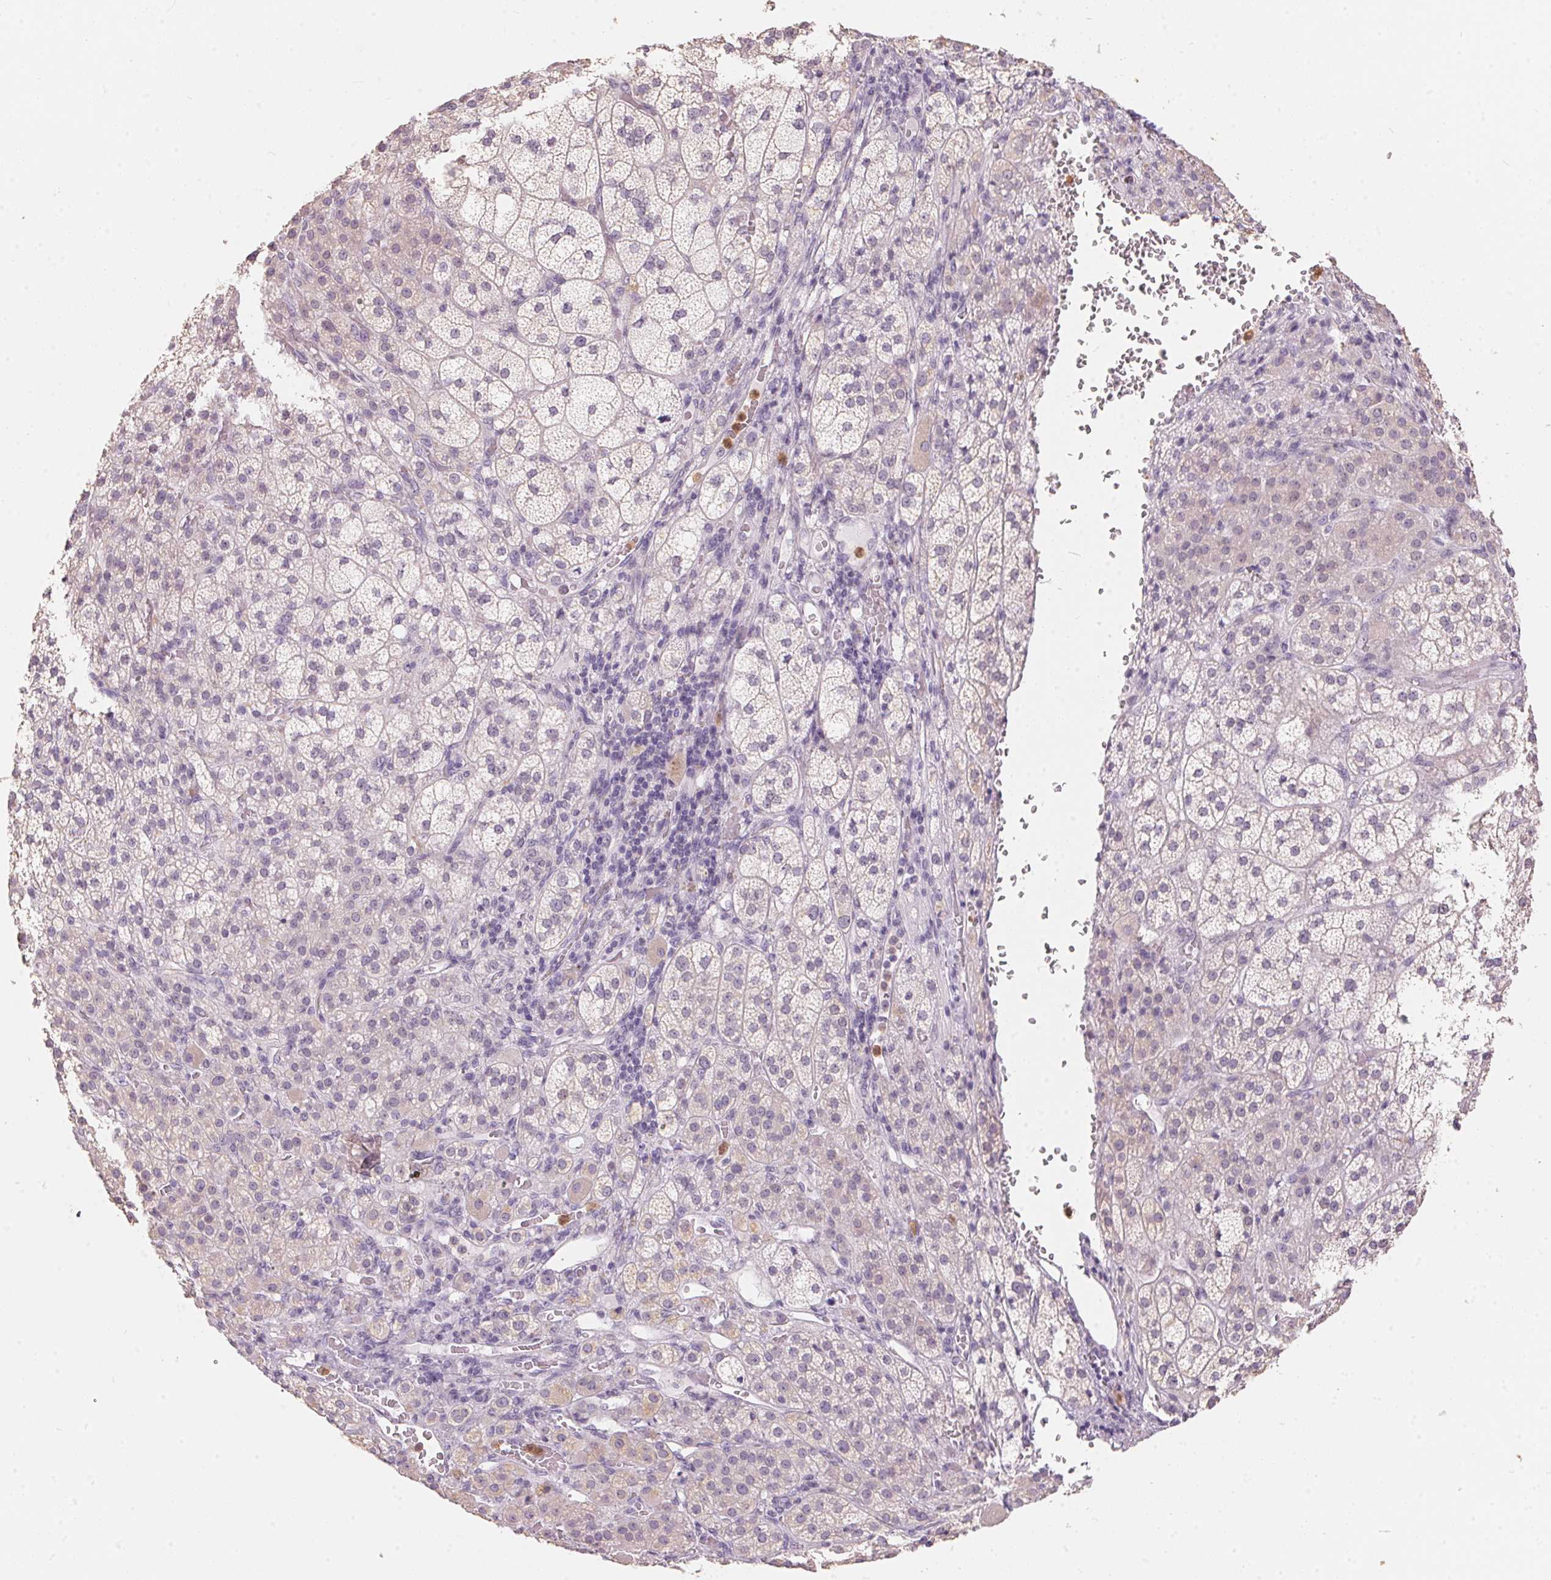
{"staining": {"intensity": "negative", "quantity": "none", "location": "none"}, "tissue": "adrenal gland", "cell_type": "Glandular cells", "image_type": "normal", "snomed": [{"axis": "morphology", "description": "Normal tissue, NOS"}, {"axis": "topography", "description": "Adrenal gland"}], "caption": "A high-resolution image shows IHC staining of normal adrenal gland, which exhibits no significant staining in glandular cells.", "gene": "SERPINB1", "patient": {"sex": "female", "age": 60}}